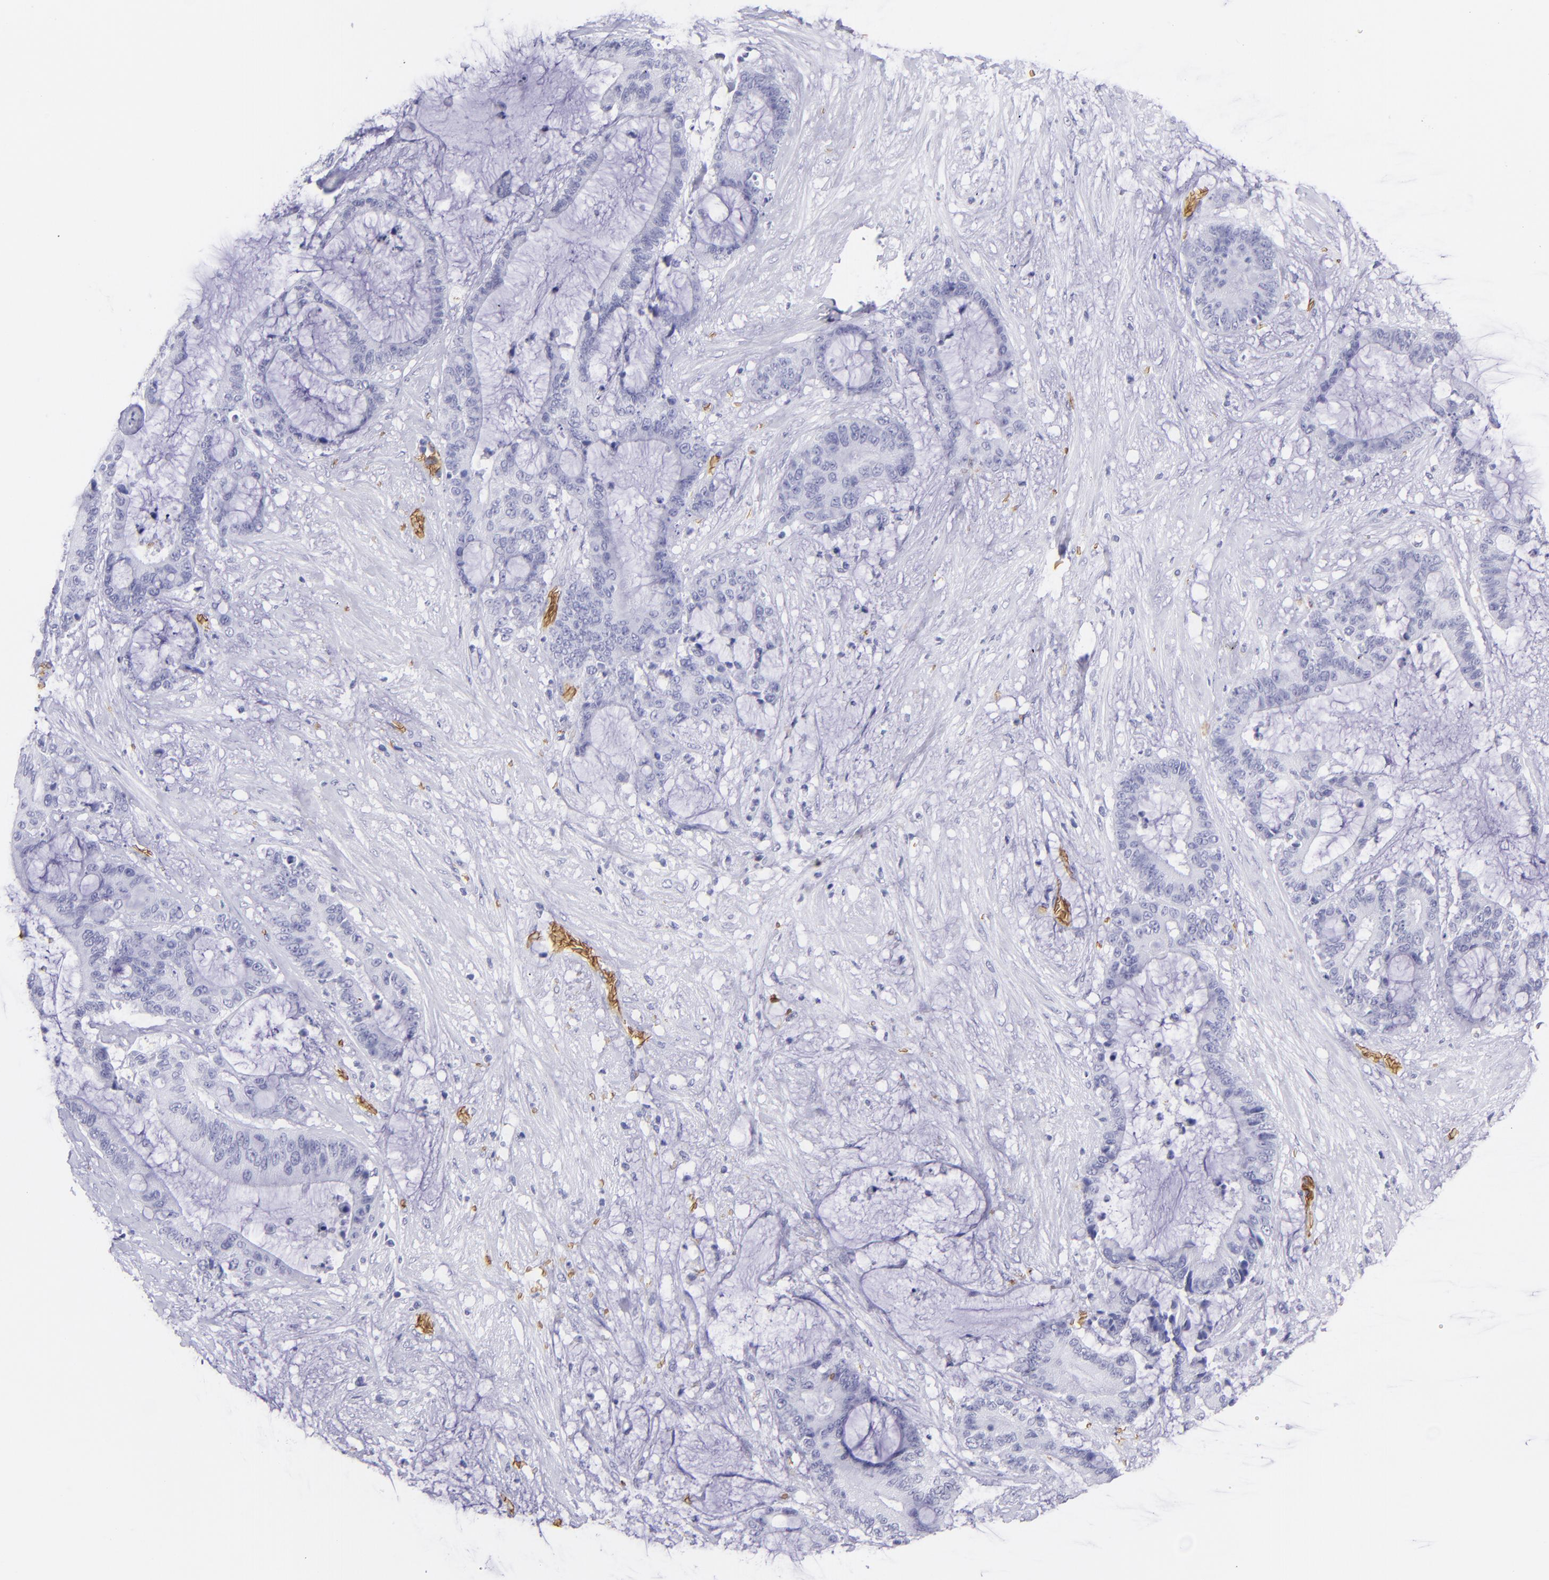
{"staining": {"intensity": "negative", "quantity": "none", "location": "none"}, "tissue": "liver cancer", "cell_type": "Tumor cells", "image_type": "cancer", "snomed": [{"axis": "morphology", "description": "Cholangiocarcinoma"}, {"axis": "topography", "description": "Liver"}], "caption": "Cholangiocarcinoma (liver) stained for a protein using immunohistochemistry shows no staining tumor cells.", "gene": "GYPA", "patient": {"sex": "female", "age": 73}}